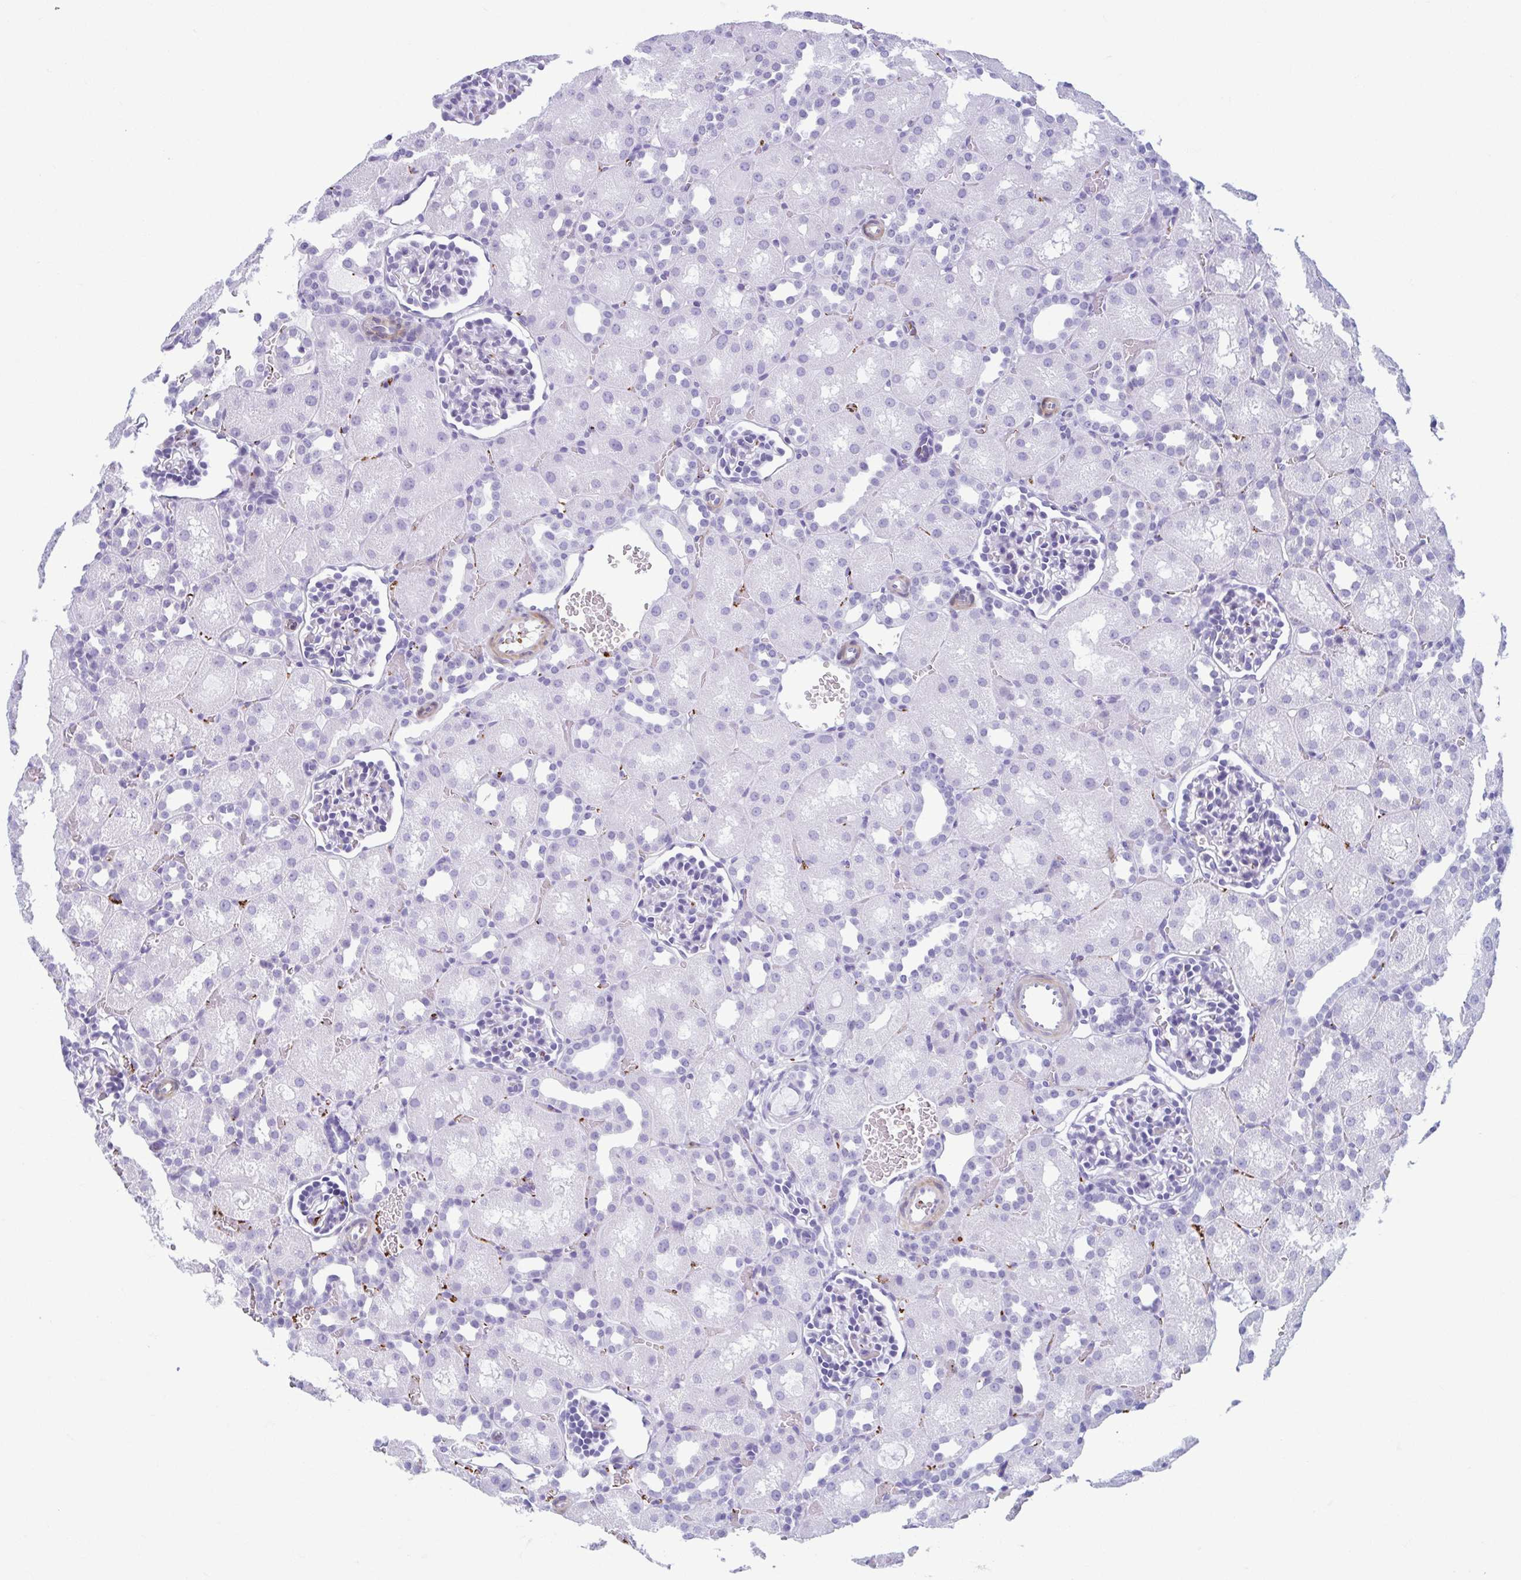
{"staining": {"intensity": "negative", "quantity": "none", "location": "none"}, "tissue": "kidney", "cell_type": "Cells in glomeruli", "image_type": "normal", "snomed": [{"axis": "morphology", "description": "Normal tissue, NOS"}, {"axis": "topography", "description": "Kidney"}], "caption": "A high-resolution image shows immunohistochemistry (IHC) staining of benign kidney, which demonstrates no significant positivity in cells in glomeruli.", "gene": "TCEAL3", "patient": {"sex": "male", "age": 1}}